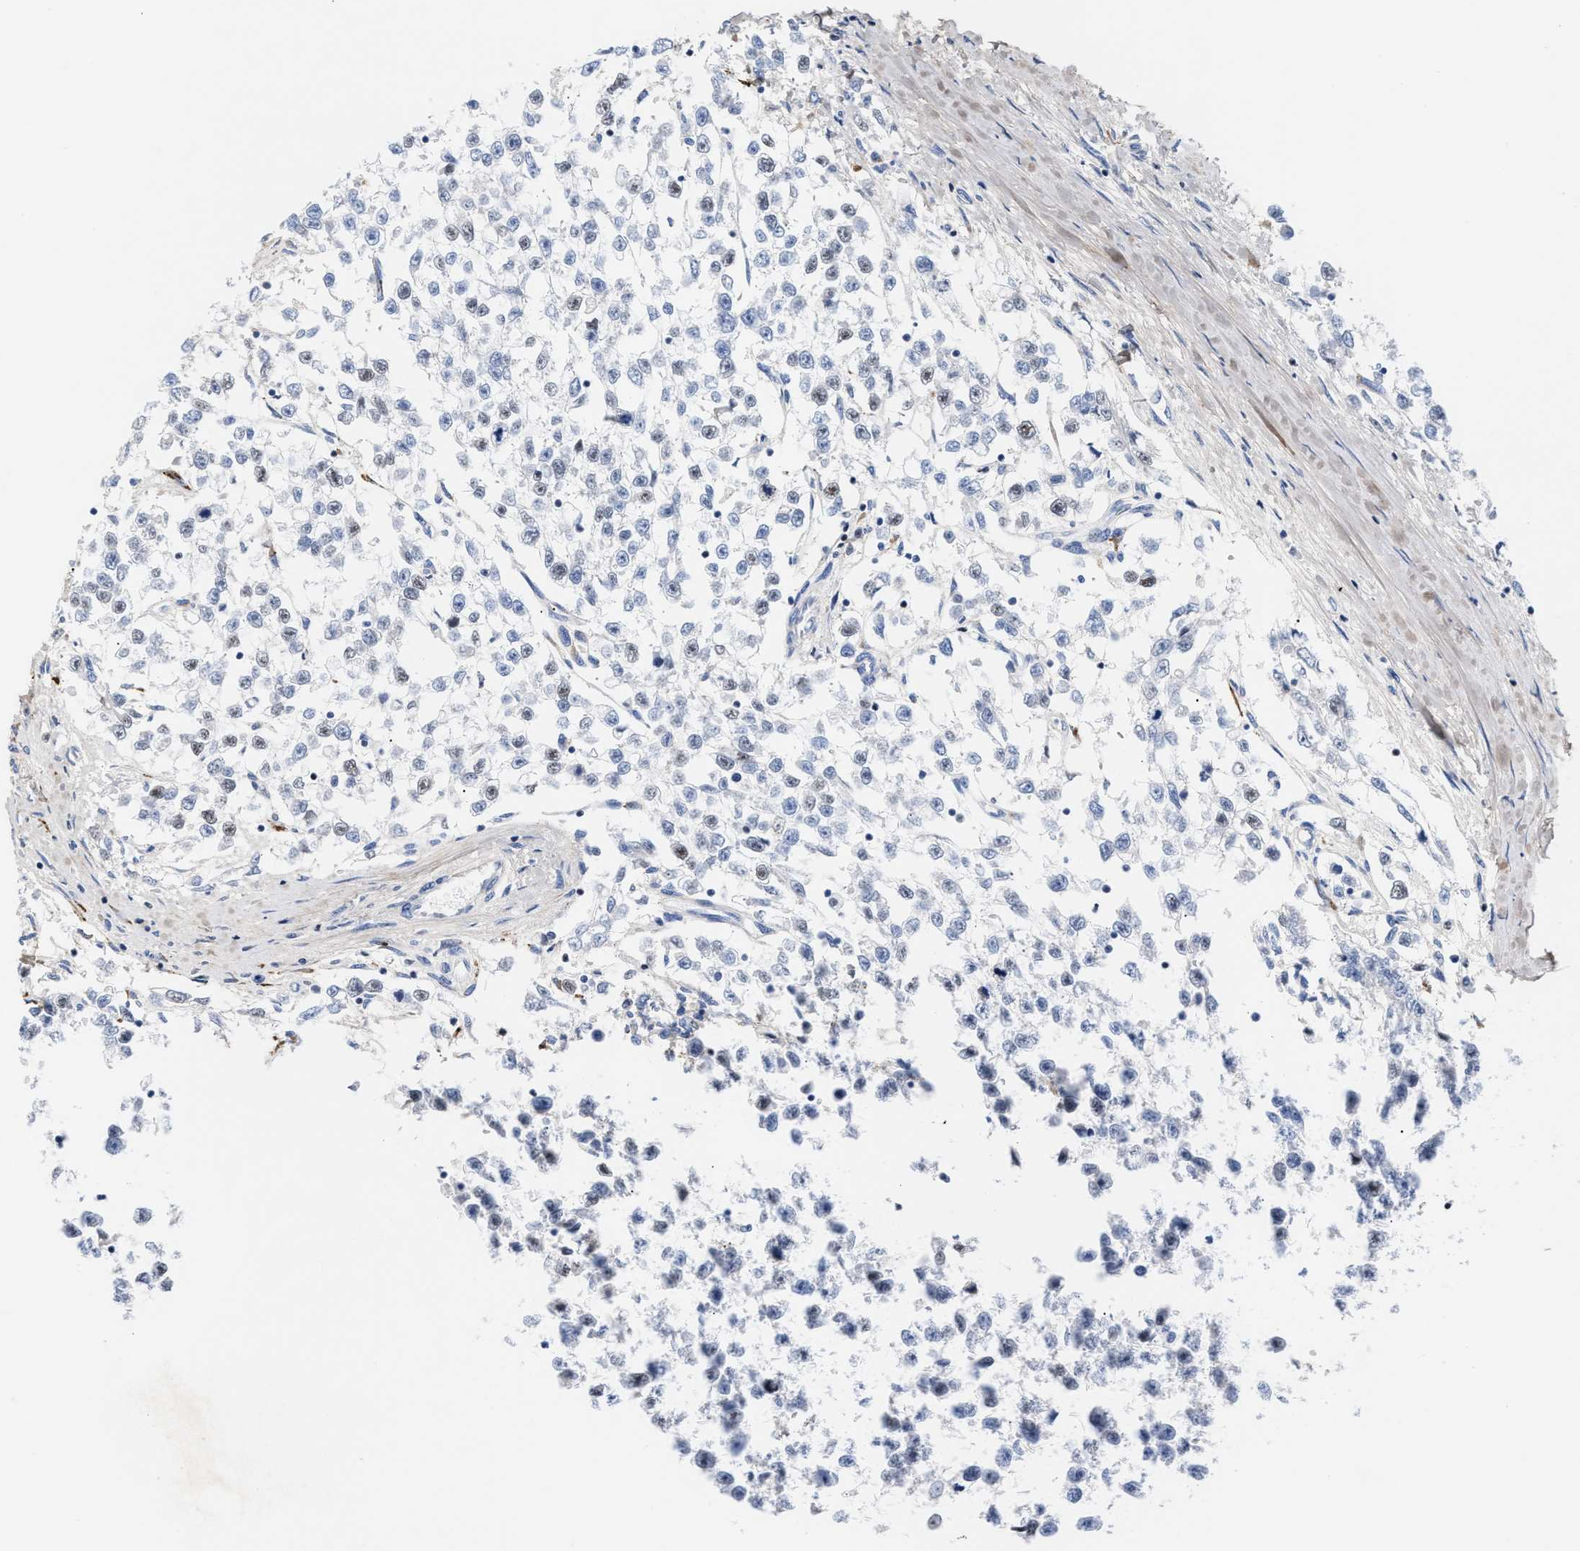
{"staining": {"intensity": "negative", "quantity": "none", "location": "none"}, "tissue": "testis cancer", "cell_type": "Tumor cells", "image_type": "cancer", "snomed": [{"axis": "morphology", "description": "Seminoma, NOS"}, {"axis": "morphology", "description": "Carcinoma, Embryonal, NOS"}, {"axis": "topography", "description": "Testis"}], "caption": "There is no significant positivity in tumor cells of testis cancer (embryonal carcinoma).", "gene": "ACTL7B", "patient": {"sex": "male", "age": 51}}